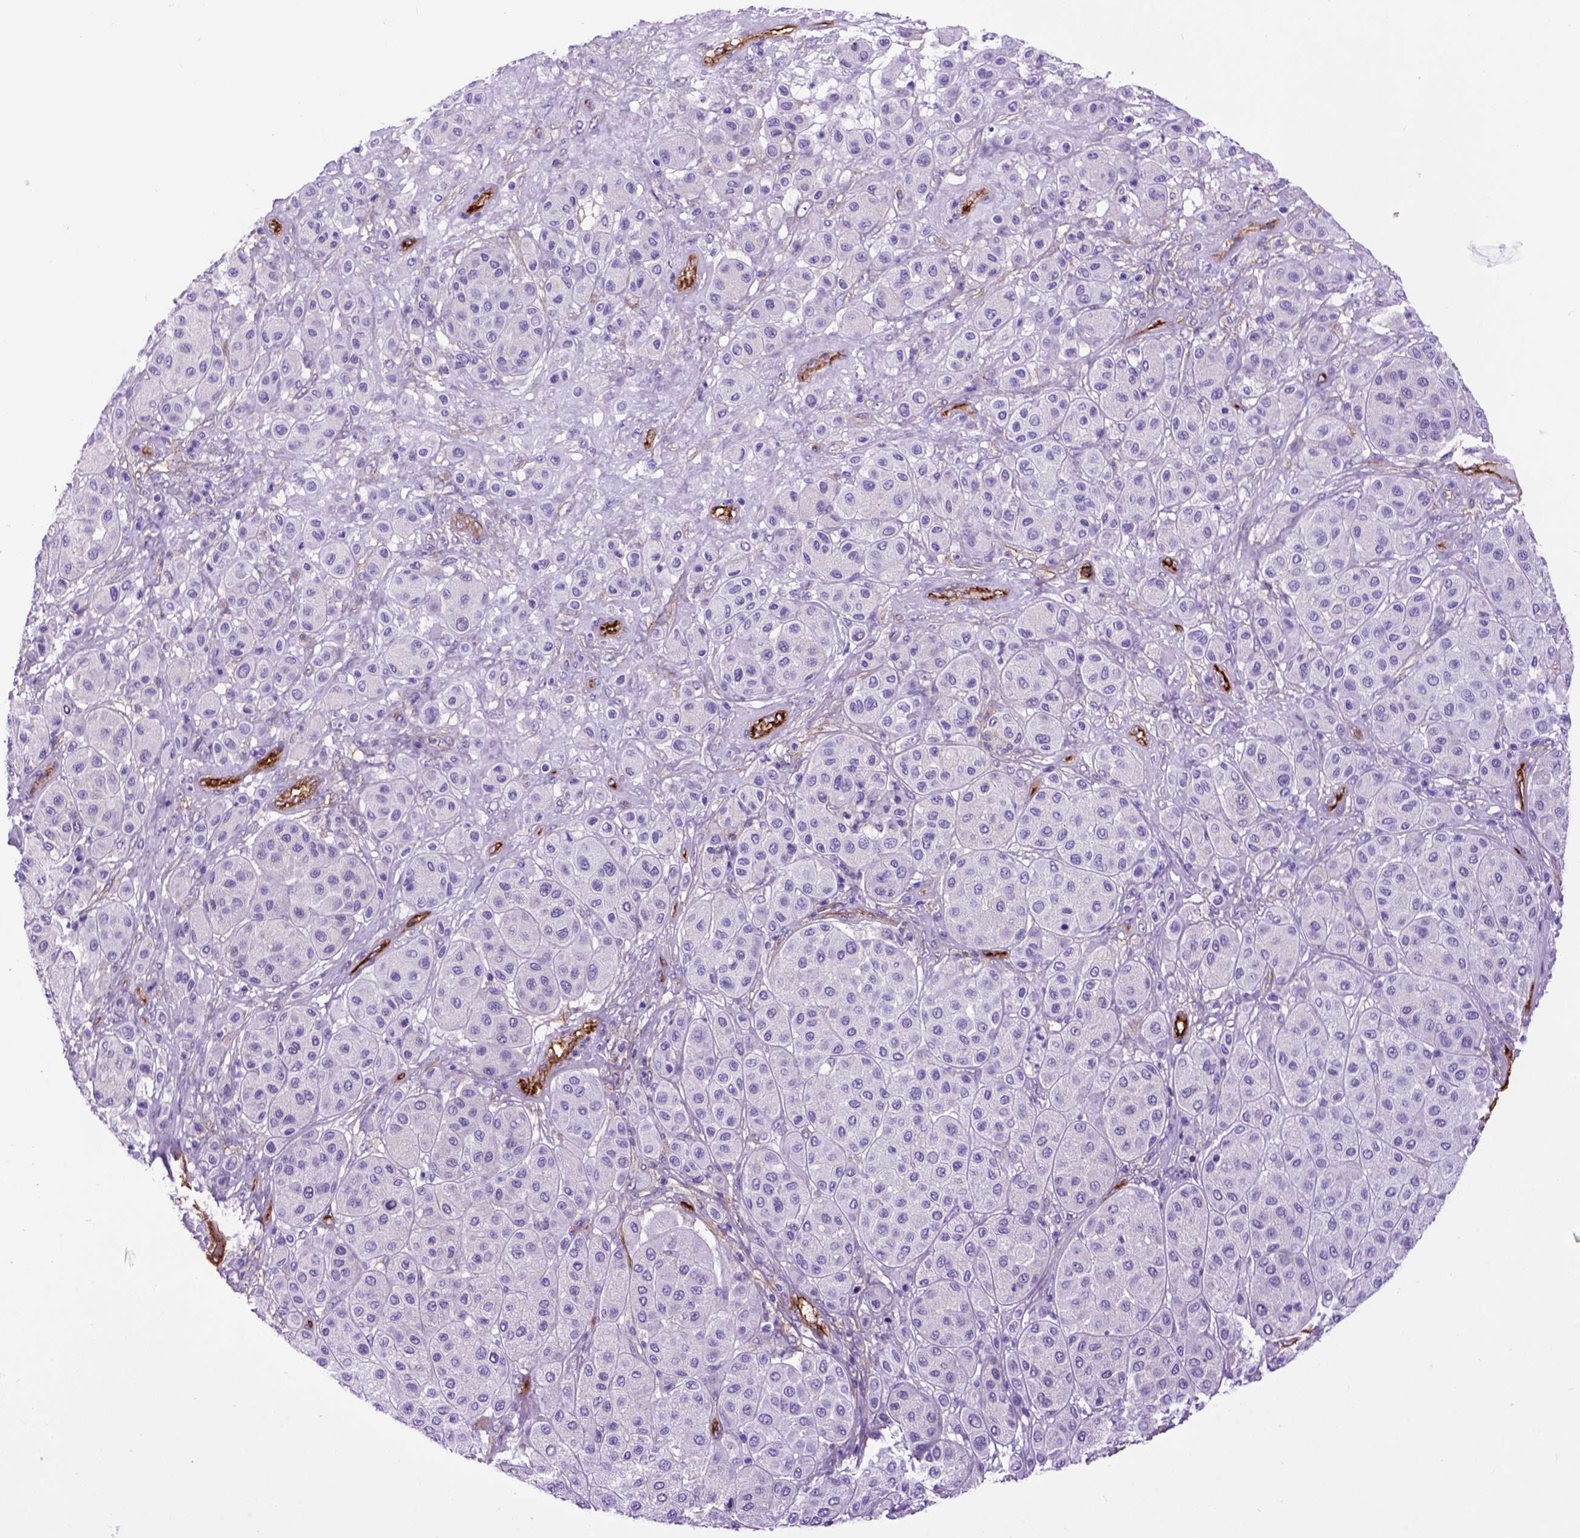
{"staining": {"intensity": "negative", "quantity": "none", "location": "none"}, "tissue": "melanoma", "cell_type": "Tumor cells", "image_type": "cancer", "snomed": [{"axis": "morphology", "description": "Malignant melanoma, Metastatic site"}, {"axis": "topography", "description": "Smooth muscle"}], "caption": "Immunohistochemistry micrograph of neoplastic tissue: malignant melanoma (metastatic site) stained with DAB (3,3'-diaminobenzidine) displays no significant protein expression in tumor cells. (Stains: DAB (3,3'-diaminobenzidine) immunohistochemistry (IHC) with hematoxylin counter stain, Microscopy: brightfield microscopy at high magnification).", "gene": "ENG", "patient": {"sex": "male", "age": 41}}